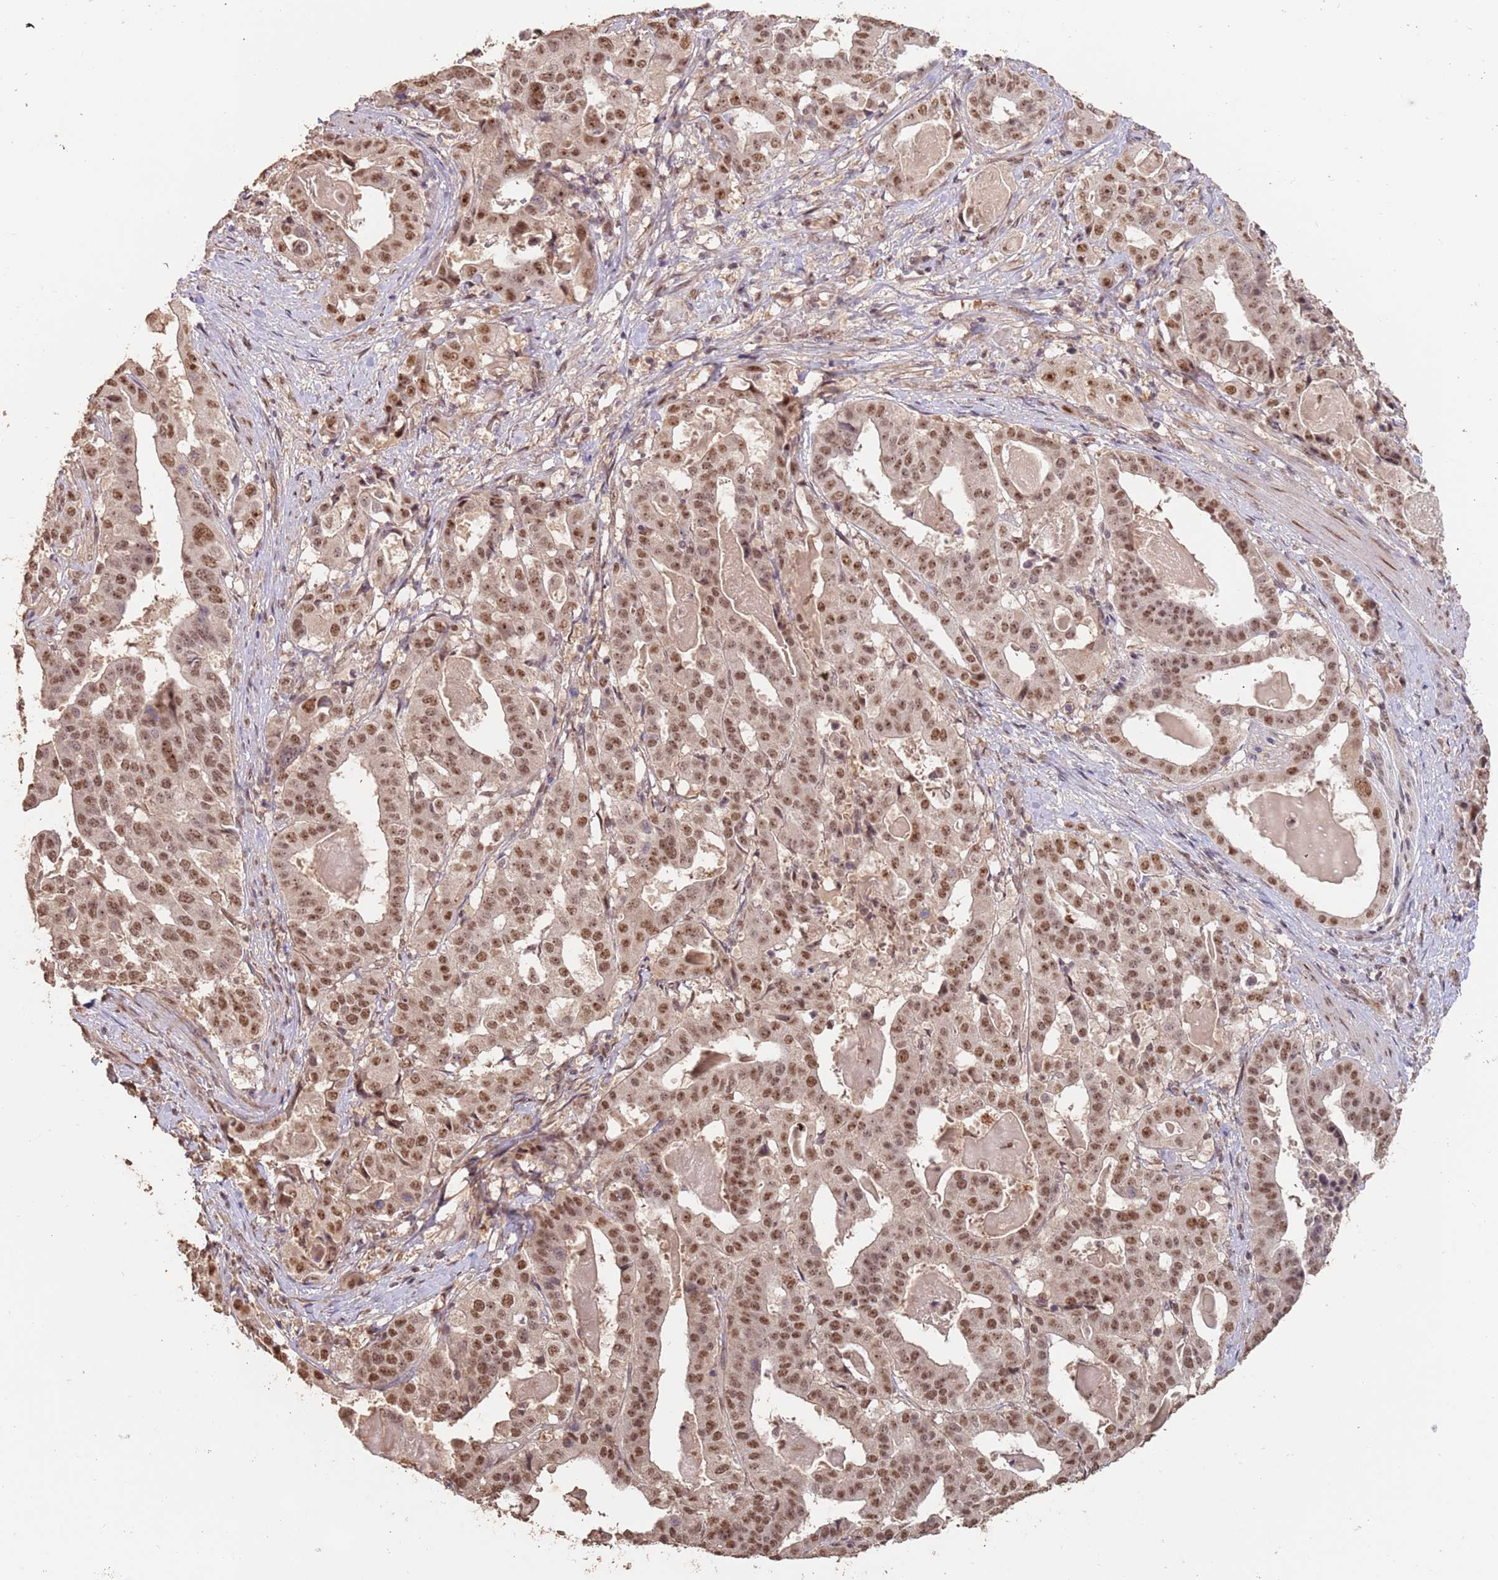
{"staining": {"intensity": "moderate", "quantity": ">75%", "location": "nuclear"}, "tissue": "stomach cancer", "cell_type": "Tumor cells", "image_type": "cancer", "snomed": [{"axis": "morphology", "description": "Adenocarcinoma, NOS"}, {"axis": "topography", "description": "Stomach"}], "caption": "Tumor cells show moderate nuclear expression in approximately >75% of cells in adenocarcinoma (stomach).", "gene": "RFXANK", "patient": {"sex": "male", "age": 48}}